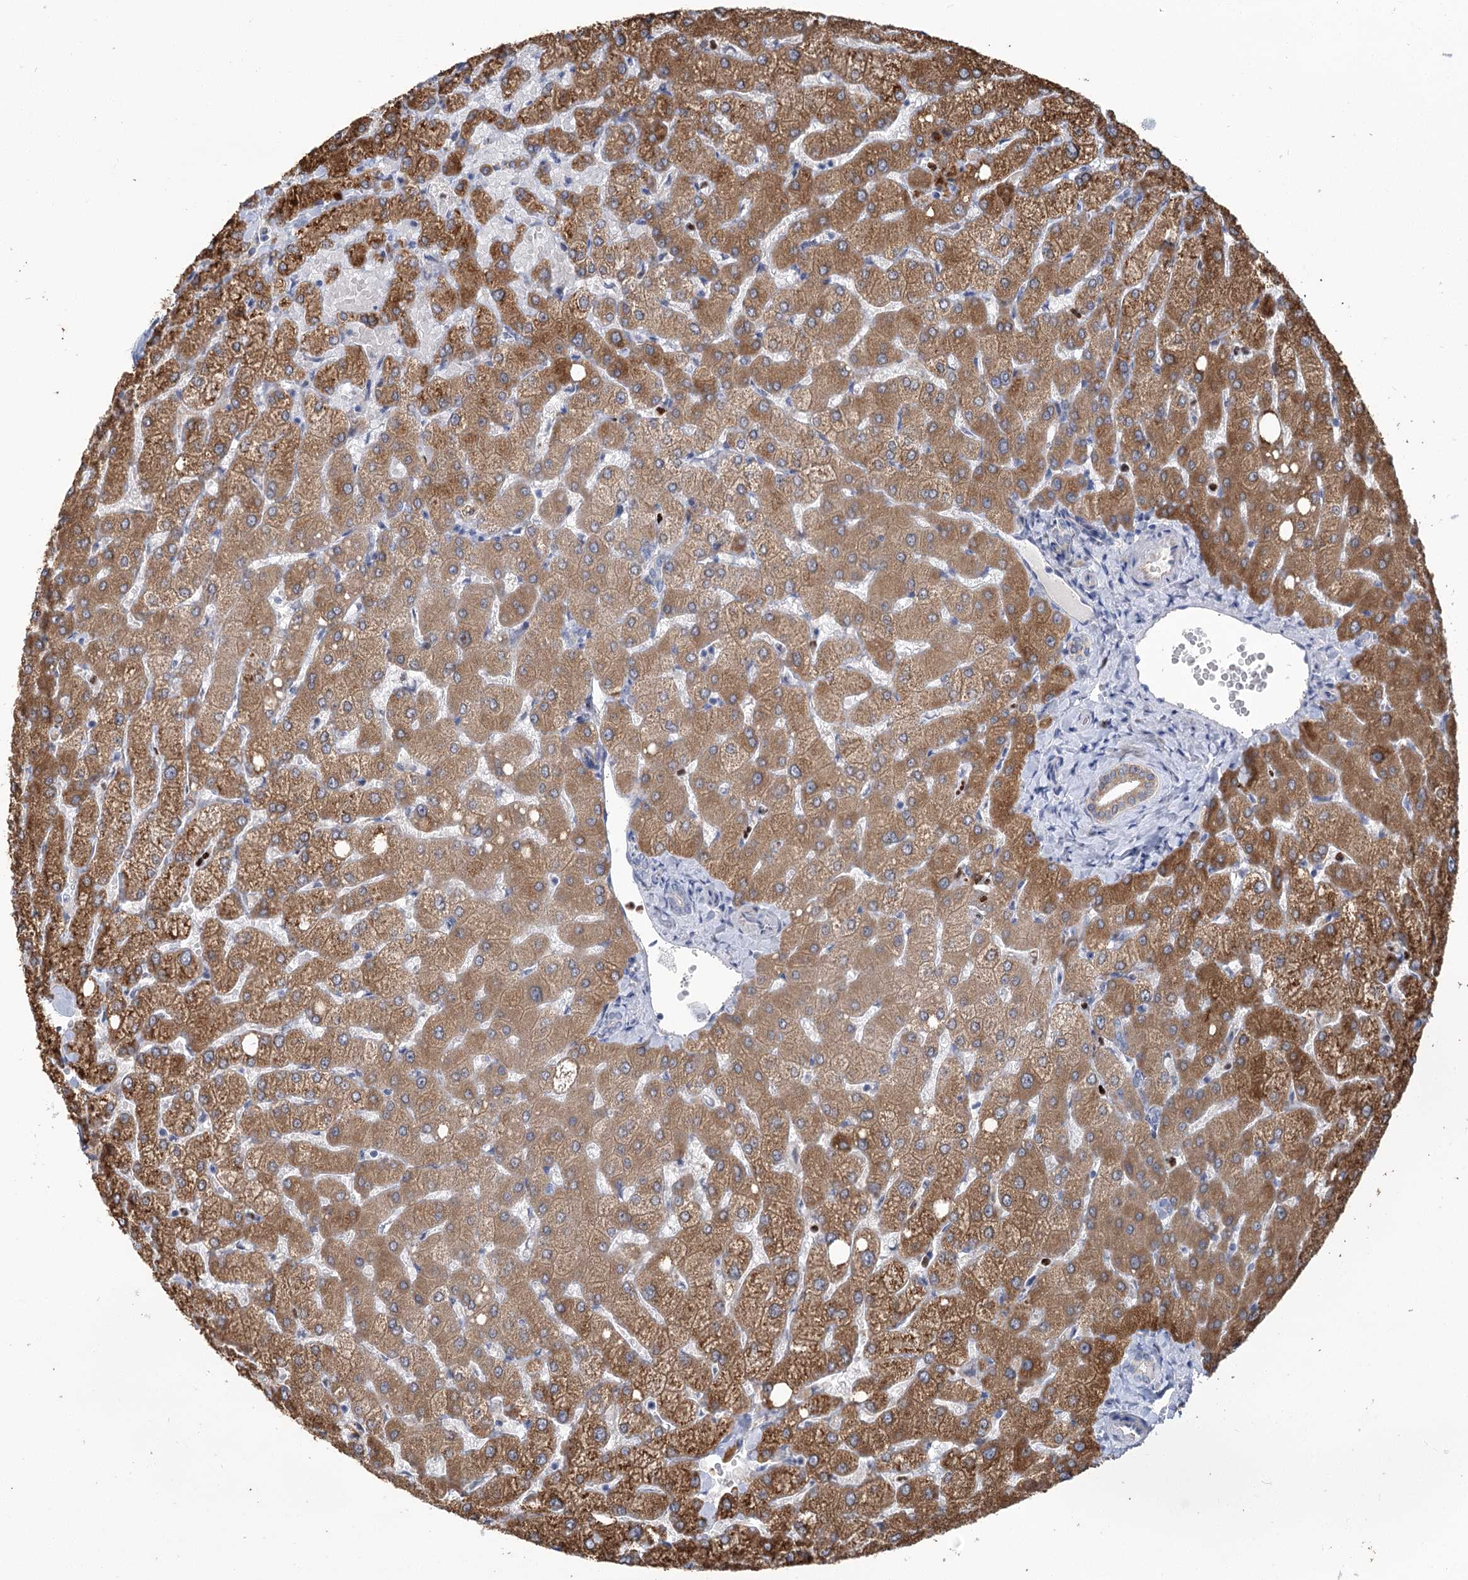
{"staining": {"intensity": "weak", "quantity": "<25%", "location": "cytoplasmic/membranous"}, "tissue": "liver", "cell_type": "Cholangiocytes", "image_type": "normal", "snomed": [{"axis": "morphology", "description": "Normal tissue, NOS"}, {"axis": "topography", "description": "Liver"}], "caption": "This is an immunohistochemistry (IHC) photomicrograph of normal liver. There is no staining in cholangiocytes.", "gene": "THAP6", "patient": {"sex": "female", "age": 54}}